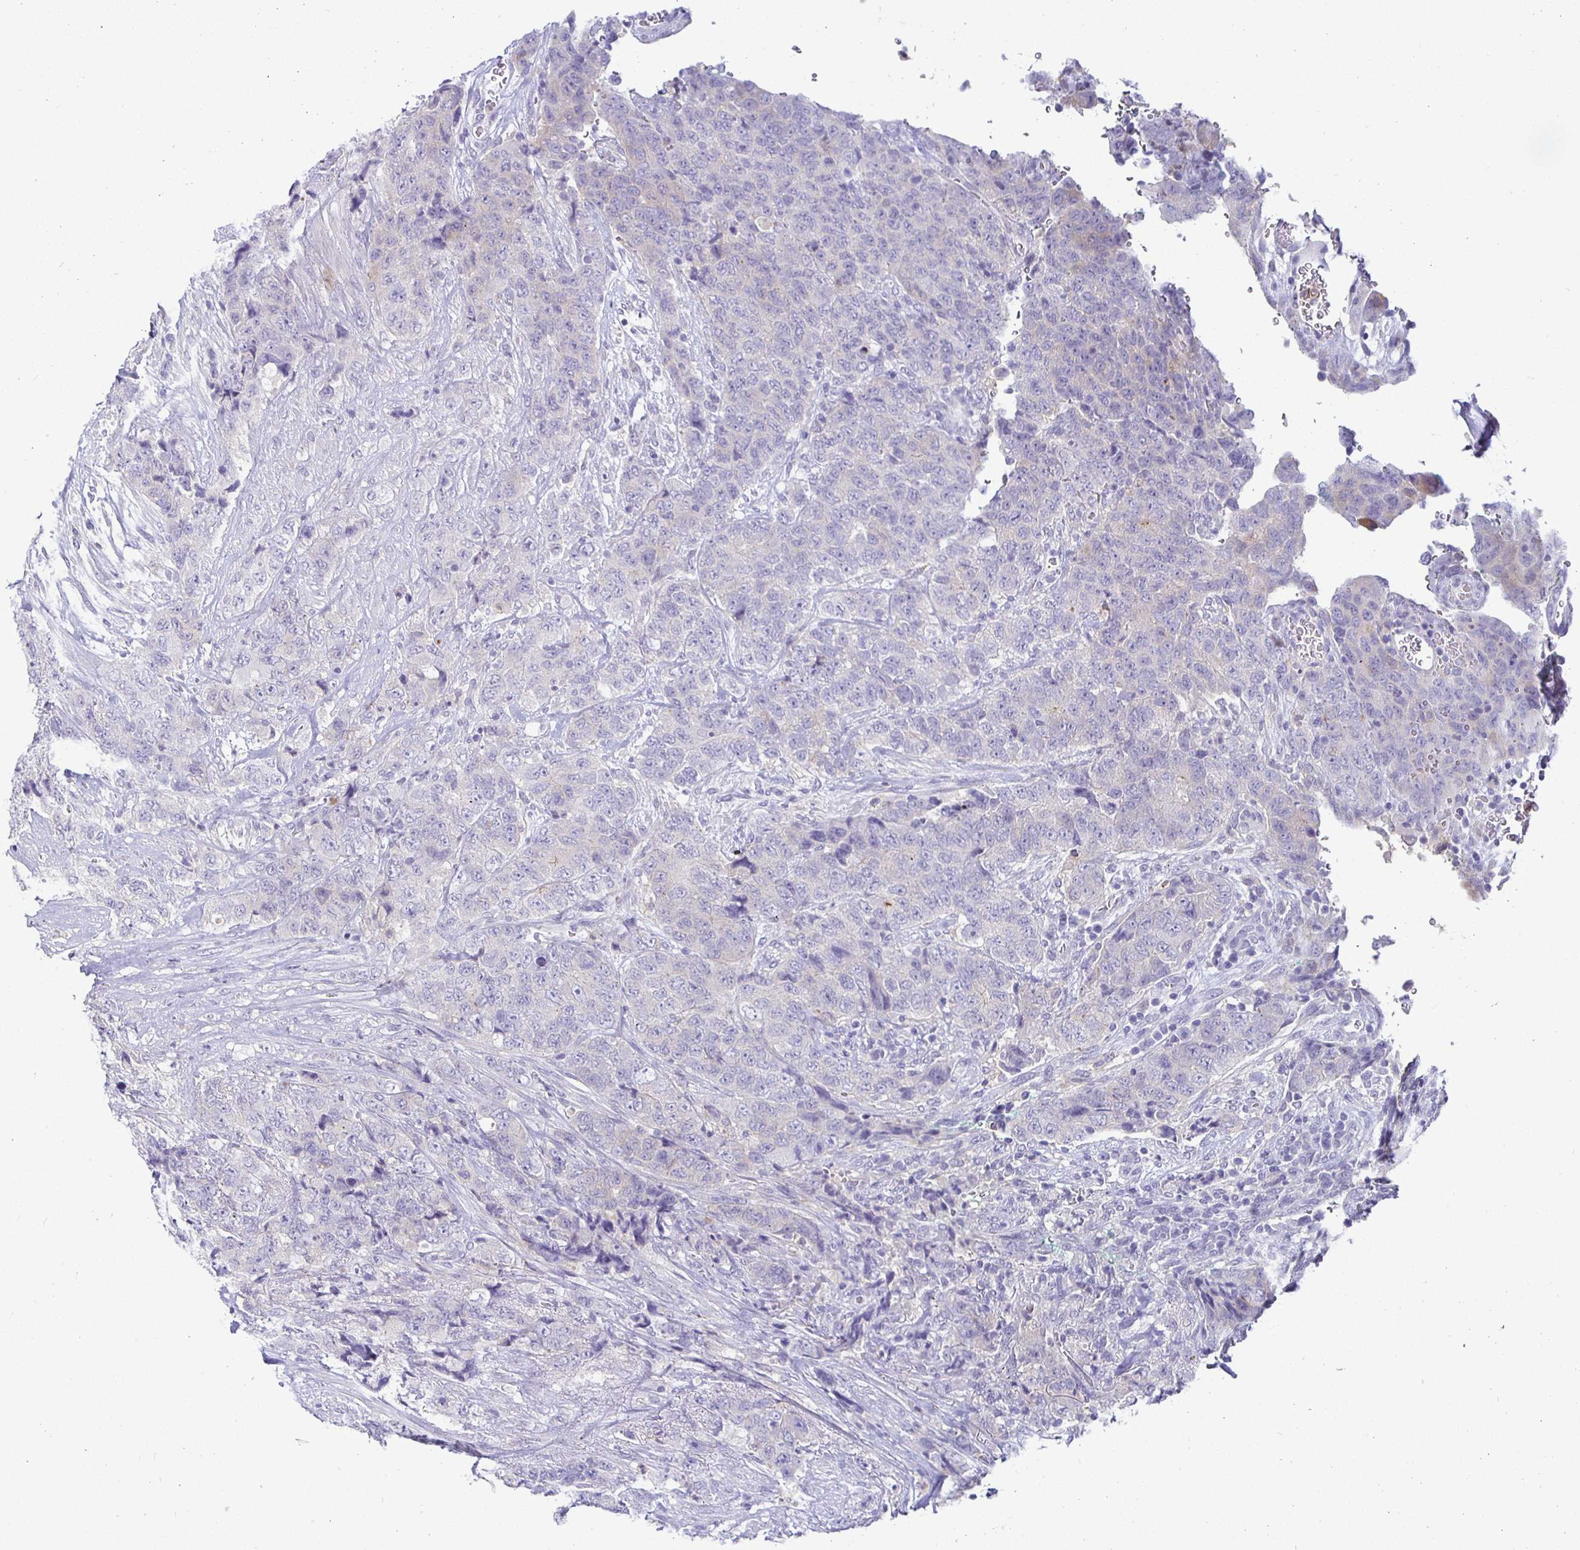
{"staining": {"intensity": "negative", "quantity": "none", "location": "none"}, "tissue": "urothelial cancer", "cell_type": "Tumor cells", "image_type": "cancer", "snomed": [{"axis": "morphology", "description": "Urothelial carcinoma, High grade"}, {"axis": "topography", "description": "Urinary bladder"}], "caption": "Micrograph shows no significant protein positivity in tumor cells of high-grade urothelial carcinoma. (DAB immunohistochemistry visualized using brightfield microscopy, high magnification).", "gene": "SIRPA", "patient": {"sex": "female", "age": 78}}